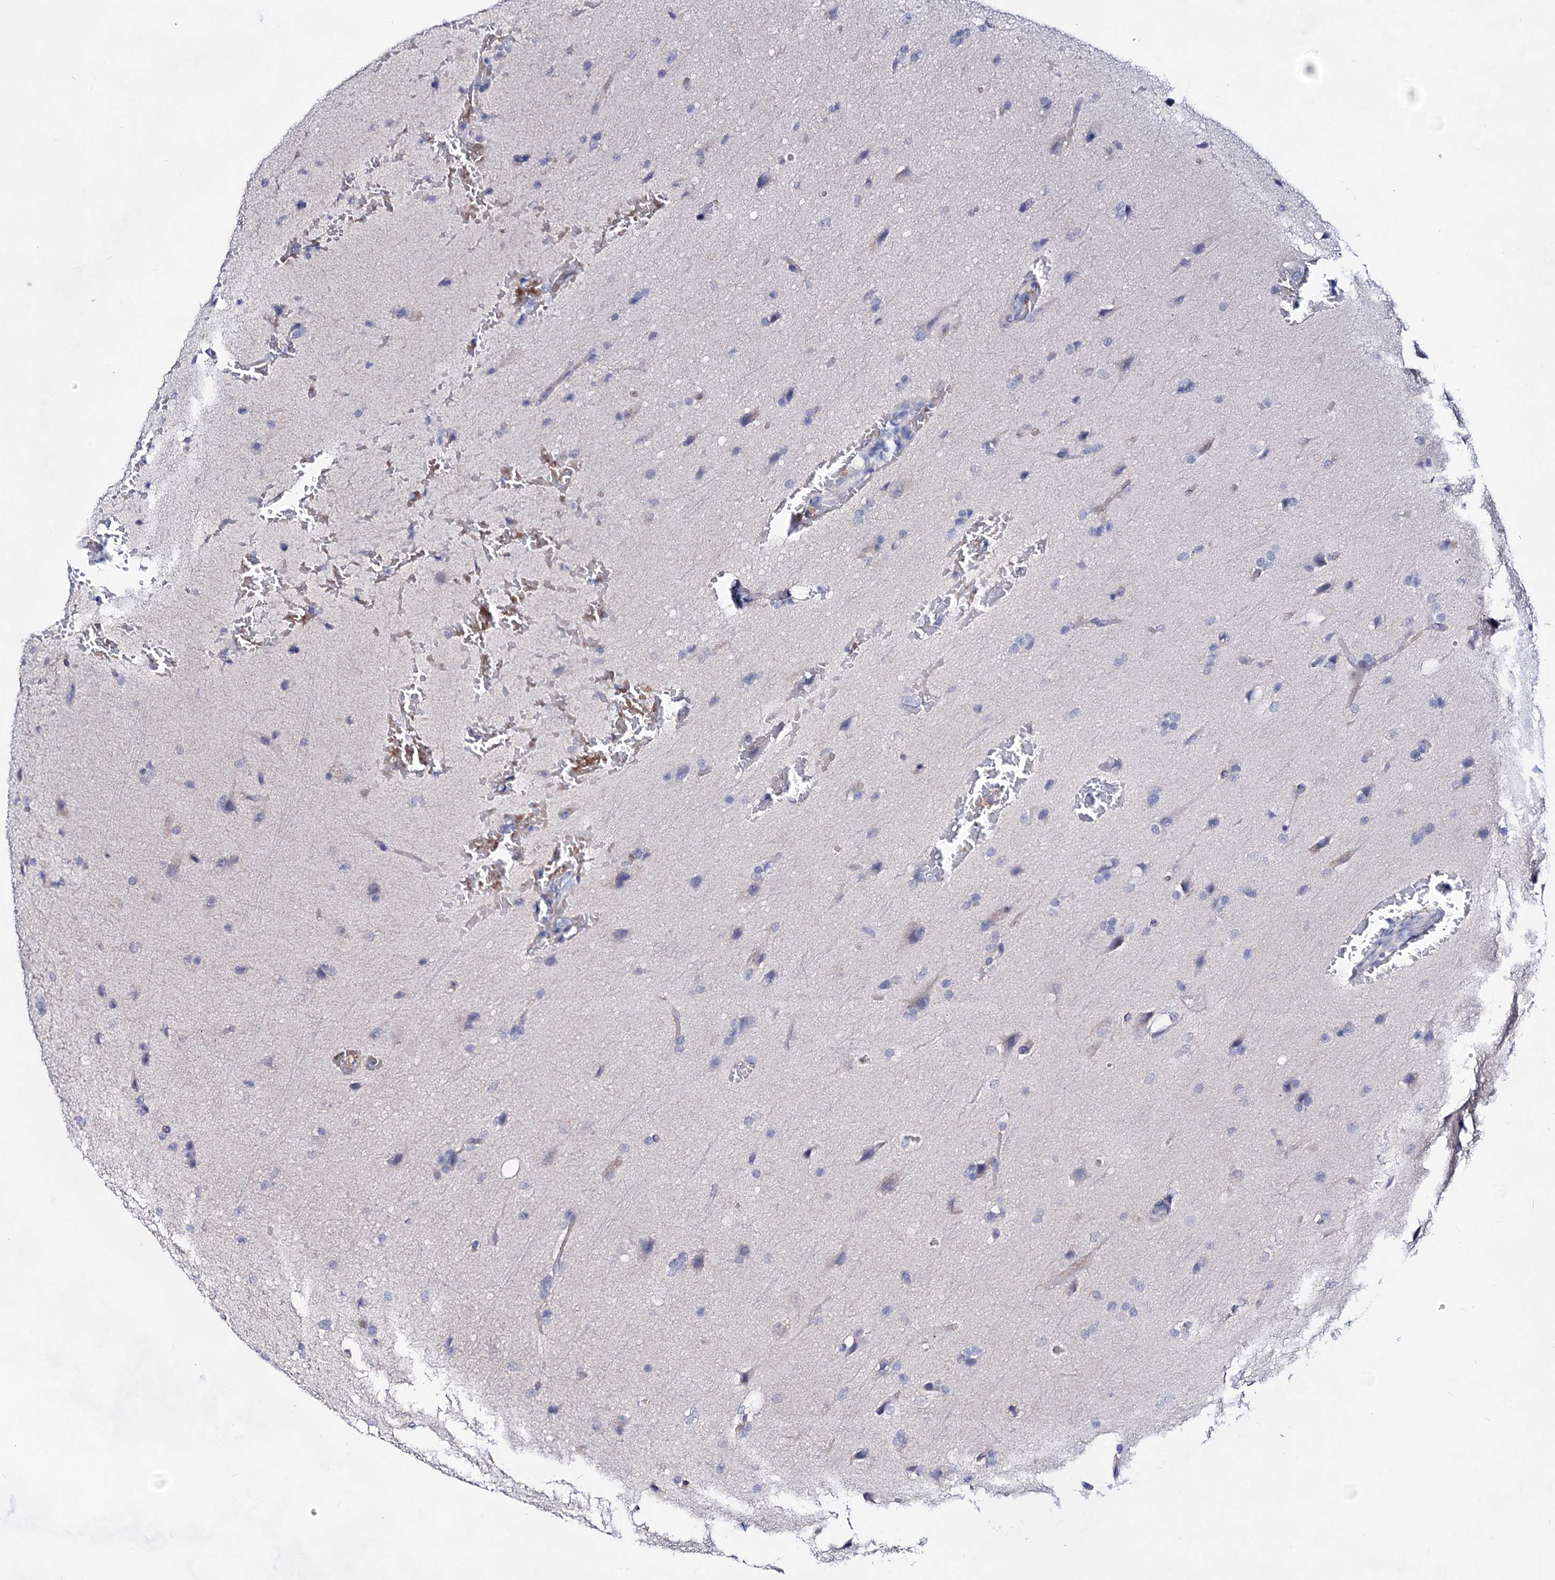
{"staining": {"intensity": "negative", "quantity": "none", "location": "none"}, "tissue": "glioma", "cell_type": "Tumor cells", "image_type": "cancer", "snomed": [{"axis": "morphology", "description": "Glioma, malignant, Low grade"}, {"axis": "topography", "description": "Brain"}], "caption": "Tumor cells are negative for brown protein staining in glioma. Brightfield microscopy of IHC stained with DAB (brown) and hematoxylin (blue), captured at high magnification.", "gene": "PLIN1", "patient": {"sex": "female", "age": 37}}